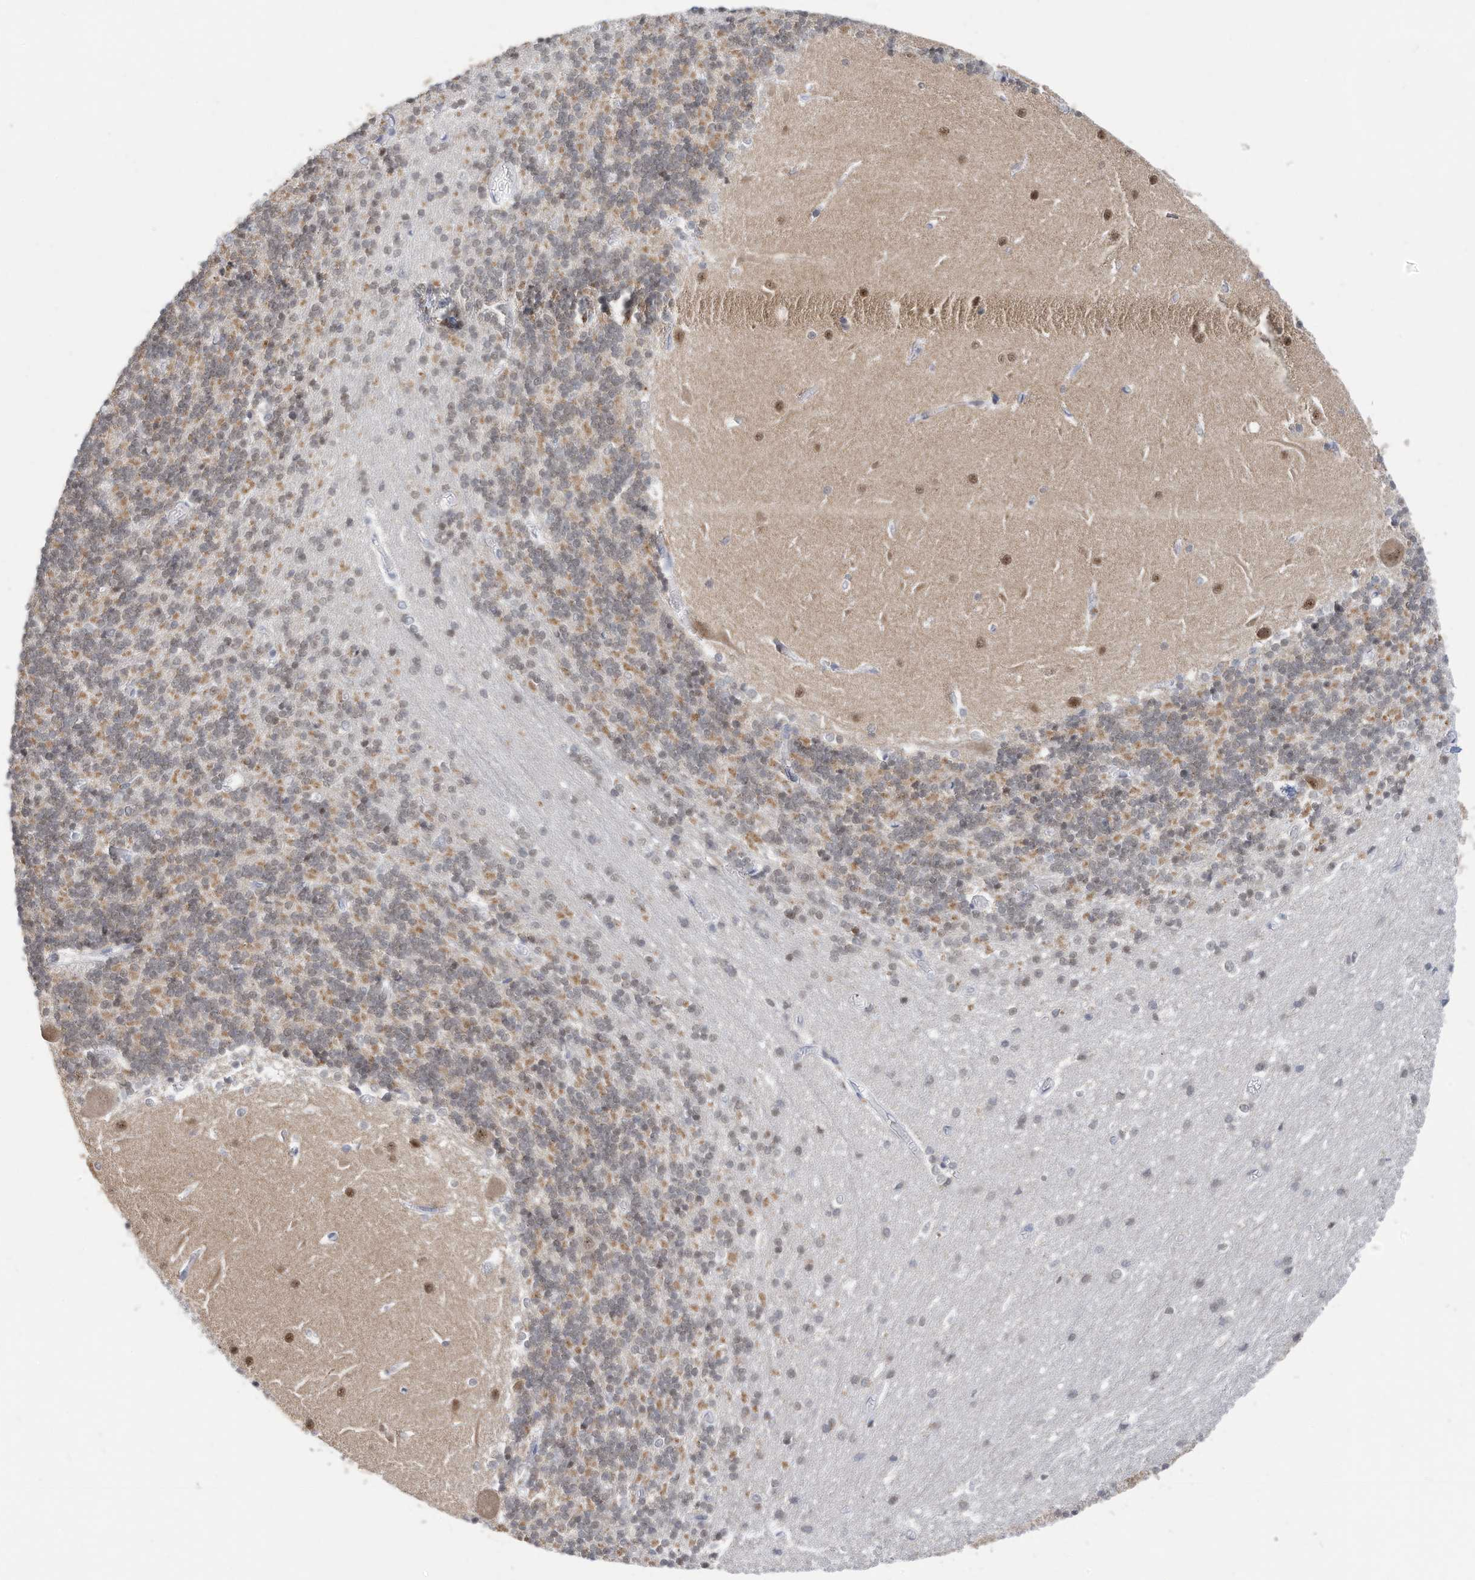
{"staining": {"intensity": "moderate", "quantity": ">75%", "location": "cytoplasmic/membranous,nuclear"}, "tissue": "cerebellum", "cell_type": "Cells in granular layer", "image_type": "normal", "snomed": [{"axis": "morphology", "description": "Normal tissue, NOS"}, {"axis": "topography", "description": "Cerebellum"}], "caption": "Cells in granular layer exhibit medium levels of moderate cytoplasmic/membranous,nuclear staining in about >75% of cells in benign cerebellum.", "gene": "OGT", "patient": {"sex": "male", "age": 37}}